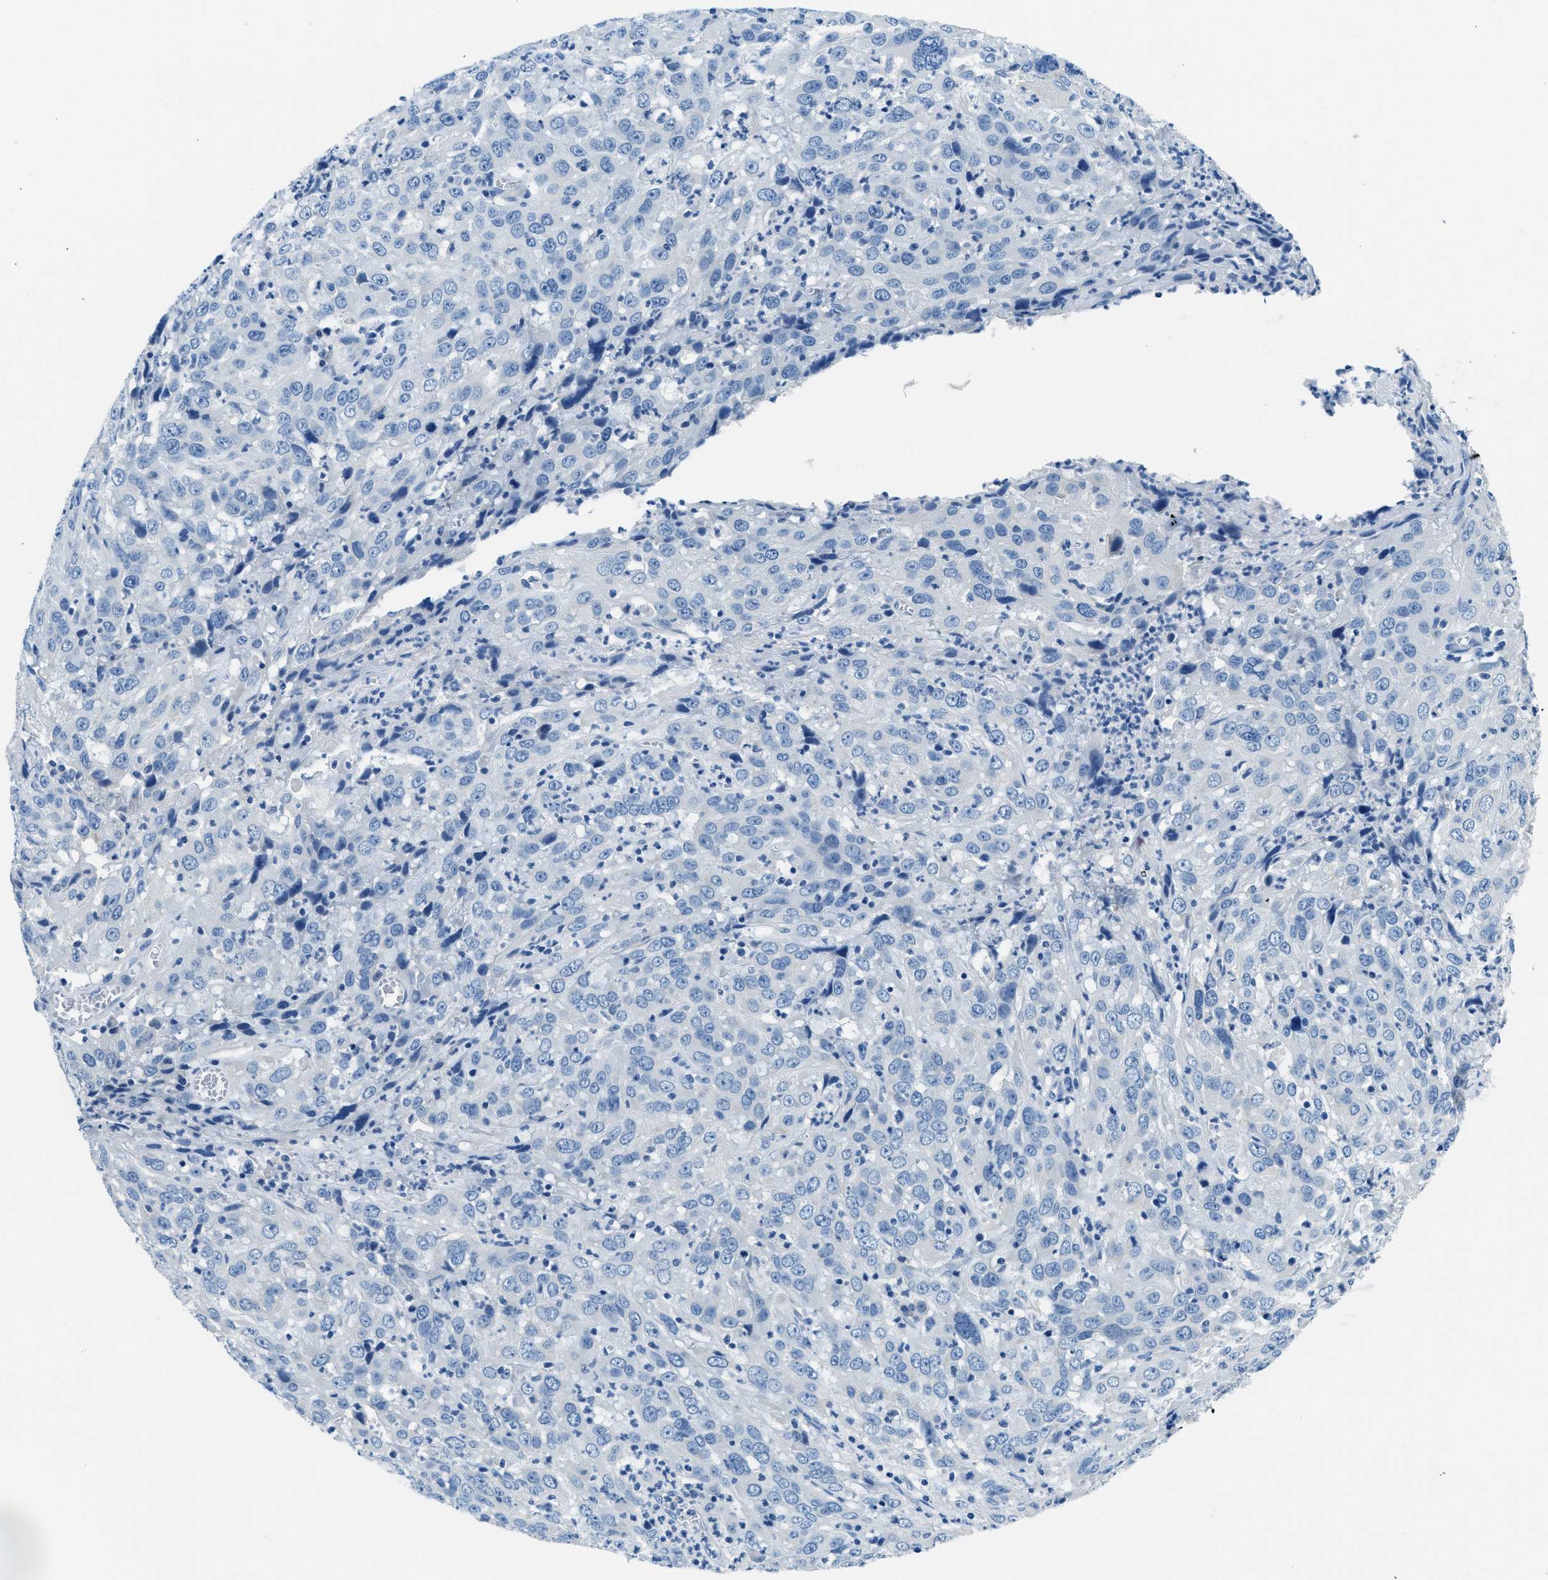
{"staining": {"intensity": "negative", "quantity": "none", "location": "none"}, "tissue": "cervical cancer", "cell_type": "Tumor cells", "image_type": "cancer", "snomed": [{"axis": "morphology", "description": "Squamous cell carcinoma, NOS"}, {"axis": "topography", "description": "Cervix"}], "caption": "High power microscopy image of an IHC photomicrograph of squamous cell carcinoma (cervical), revealing no significant positivity in tumor cells. Brightfield microscopy of immunohistochemistry (IHC) stained with DAB (3,3'-diaminobenzidine) (brown) and hematoxylin (blue), captured at high magnification.", "gene": "CLDN18", "patient": {"sex": "female", "age": 32}}